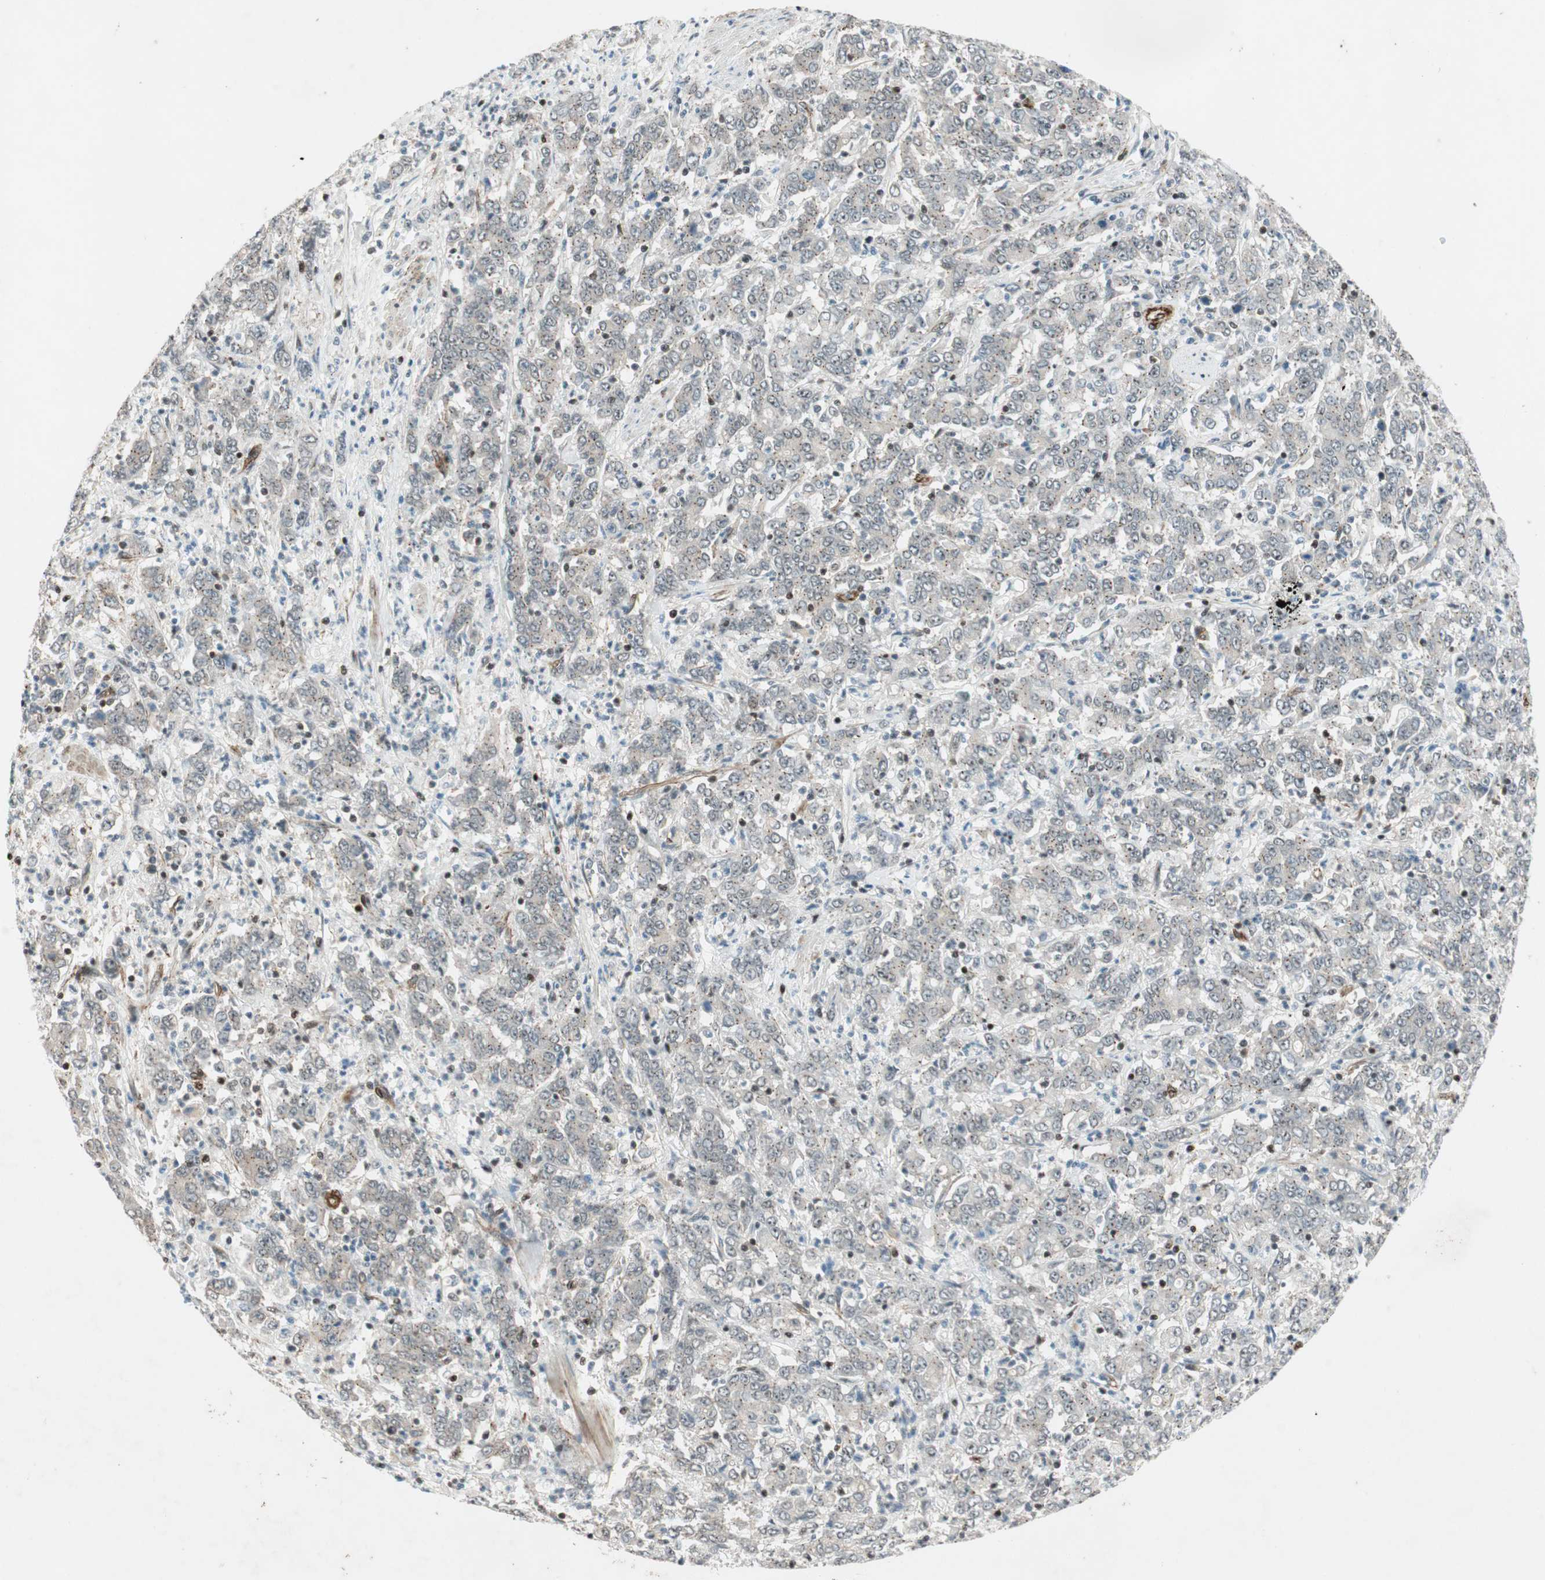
{"staining": {"intensity": "moderate", "quantity": "<25%", "location": "cytoplasmic/membranous"}, "tissue": "stomach cancer", "cell_type": "Tumor cells", "image_type": "cancer", "snomed": [{"axis": "morphology", "description": "Adenocarcinoma, NOS"}, {"axis": "topography", "description": "Stomach, lower"}], "caption": "Immunohistochemical staining of human stomach cancer (adenocarcinoma) displays low levels of moderate cytoplasmic/membranous positivity in approximately <25% of tumor cells.", "gene": "CDK19", "patient": {"sex": "female", "age": 71}}